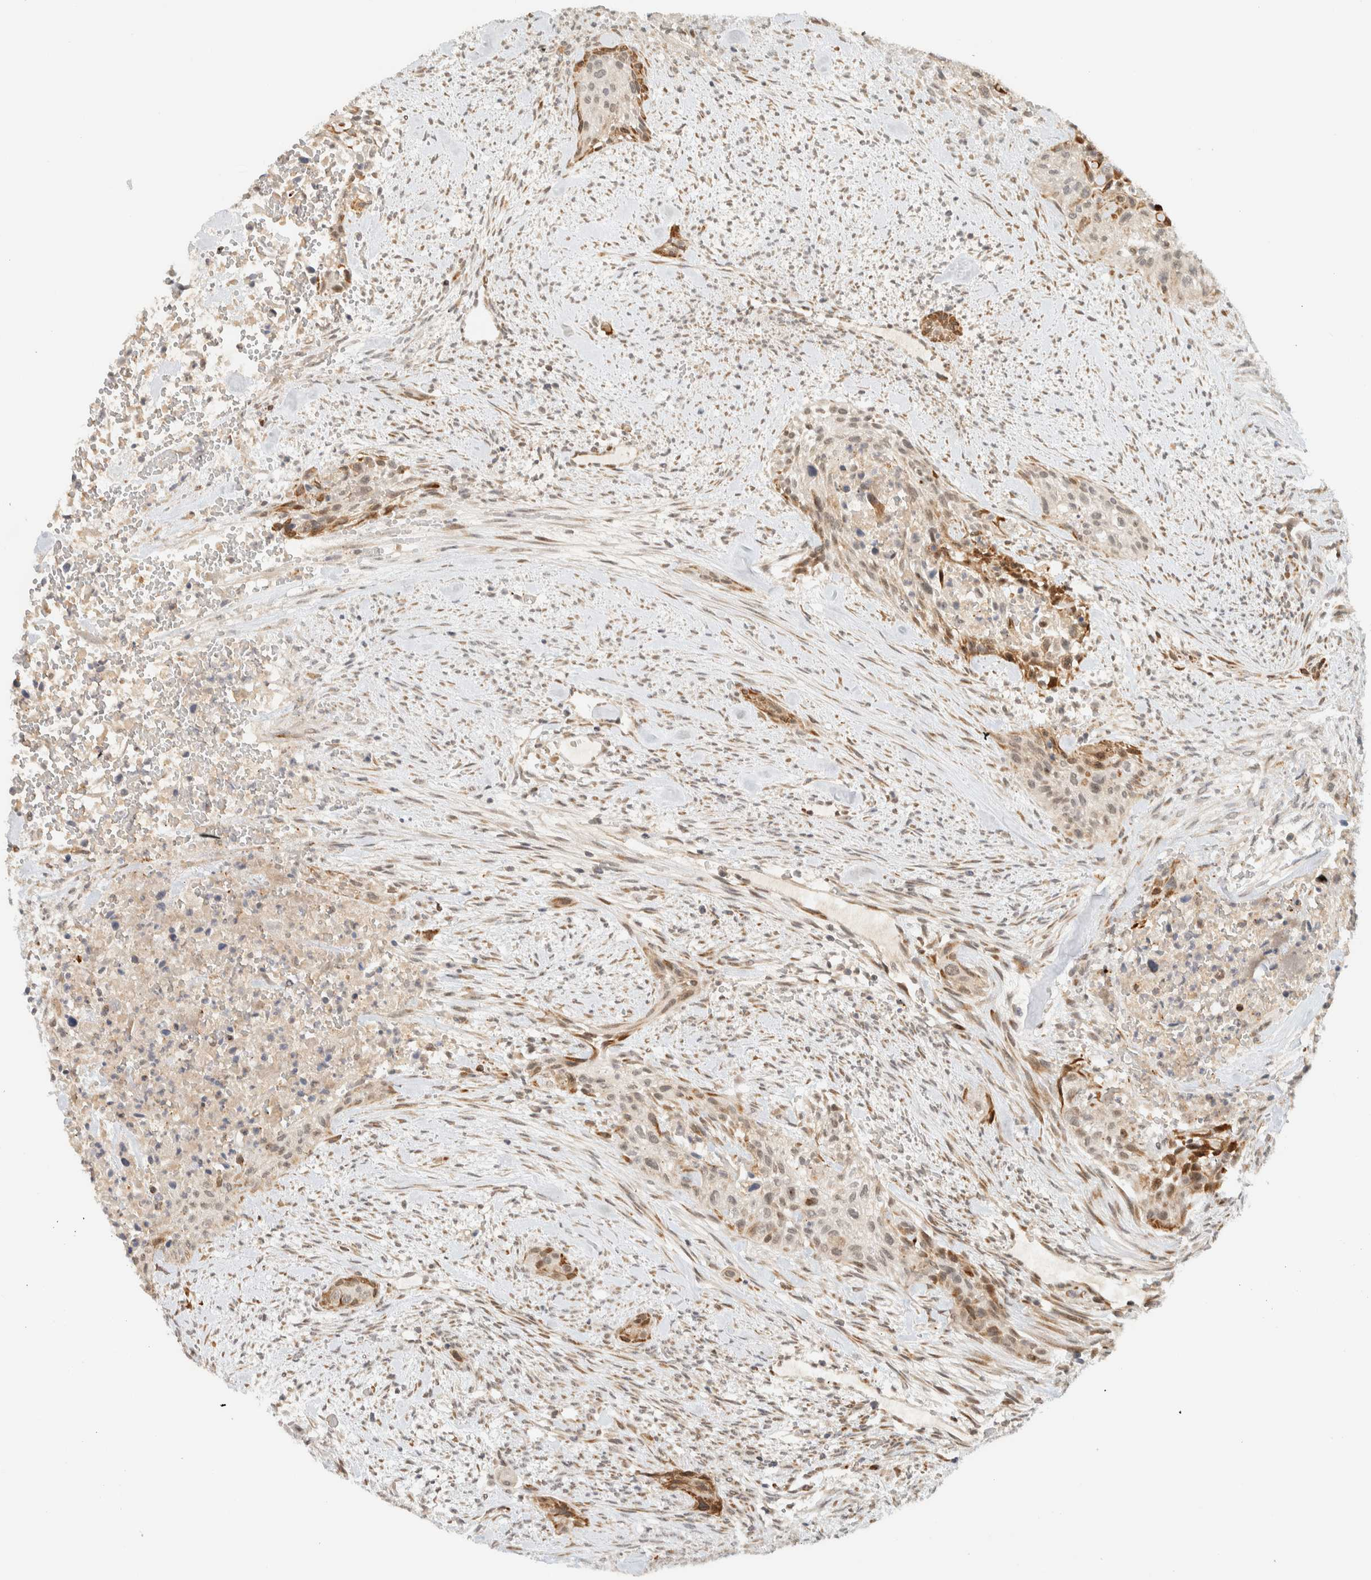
{"staining": {"intensity": "weak", "quantity": "<25%", "location": "cytoplasmic/membranous,nuclear"}, "tissue": "urothelial cancer", "cell_type": "Tumor cells", "image_type": "cancer", "snomed": [{"axis": "morphology", "description": "Urothelial carcinoma, High grade"}, {"axis": "topography", "description": "Urinary bladder"}], "caption": "A histopathology image of human urothelial cancer is negative for staining in tumor cells.", "gene": "ITPRID1", "patient": {"sex": "male", "age": 35}}